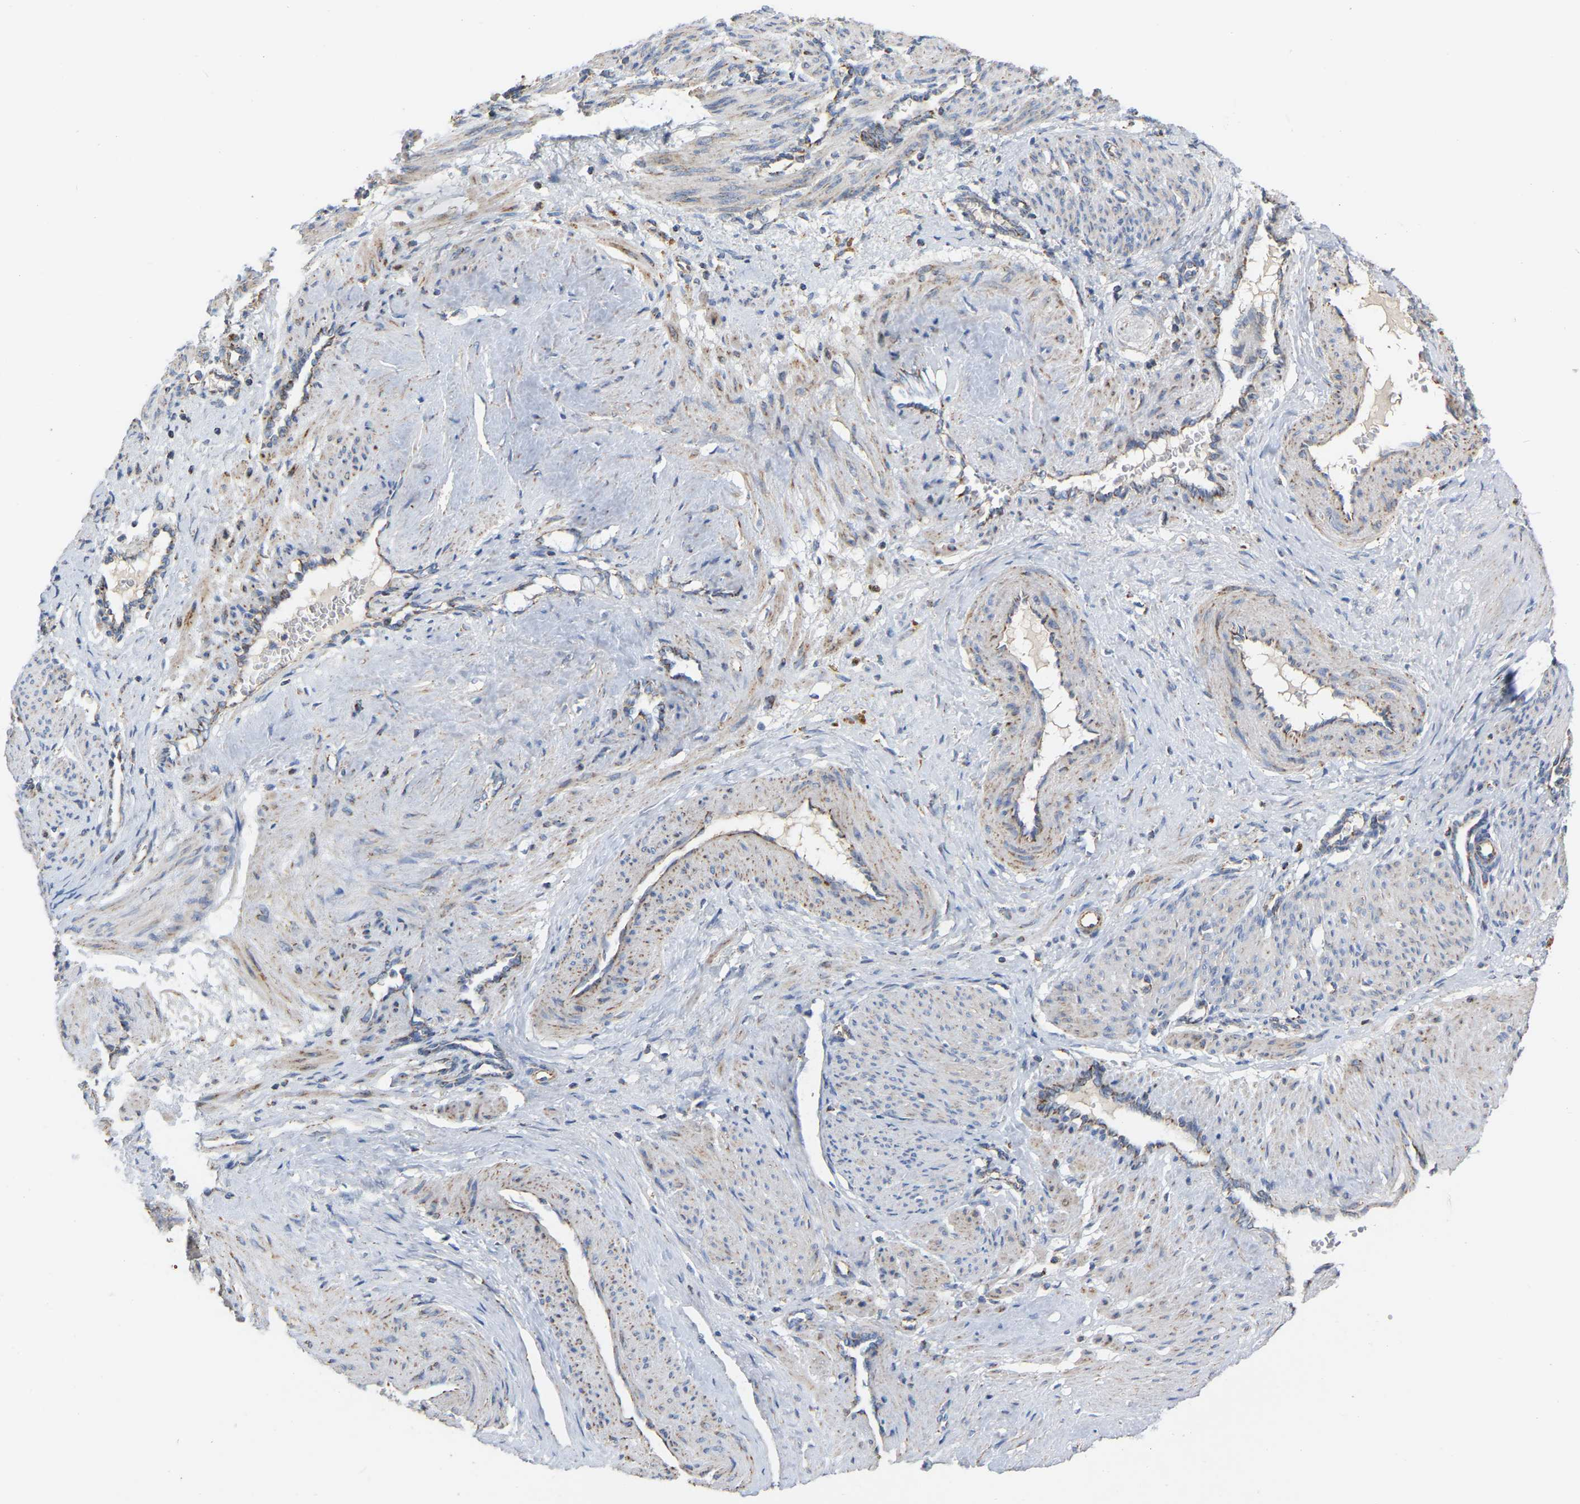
{"staining": {"intensity": "weak", "quantity": ">75%", "location": "cytoplasmic/membranous"}, "tissue": "smooth muscle", "cell_type": "Smooth muscle cells", "image_type": "normal", "snomed": [{"axis": "morphology", "description": "Normal tissue, NOS"}, {"axis": "topography", "description": "Endometrium"}], "caption": "Immunohistochemistry (IHC) of benign smooth muscle reveals low levels of weak cytoplasmic/membranous expression in approximately >75% of smooth muscle cells. (brown staining indicates protein expression, while blue staining denotes nuclei).", "gene": "CBLB", "patient": {"sex": "female", "age": 33}}